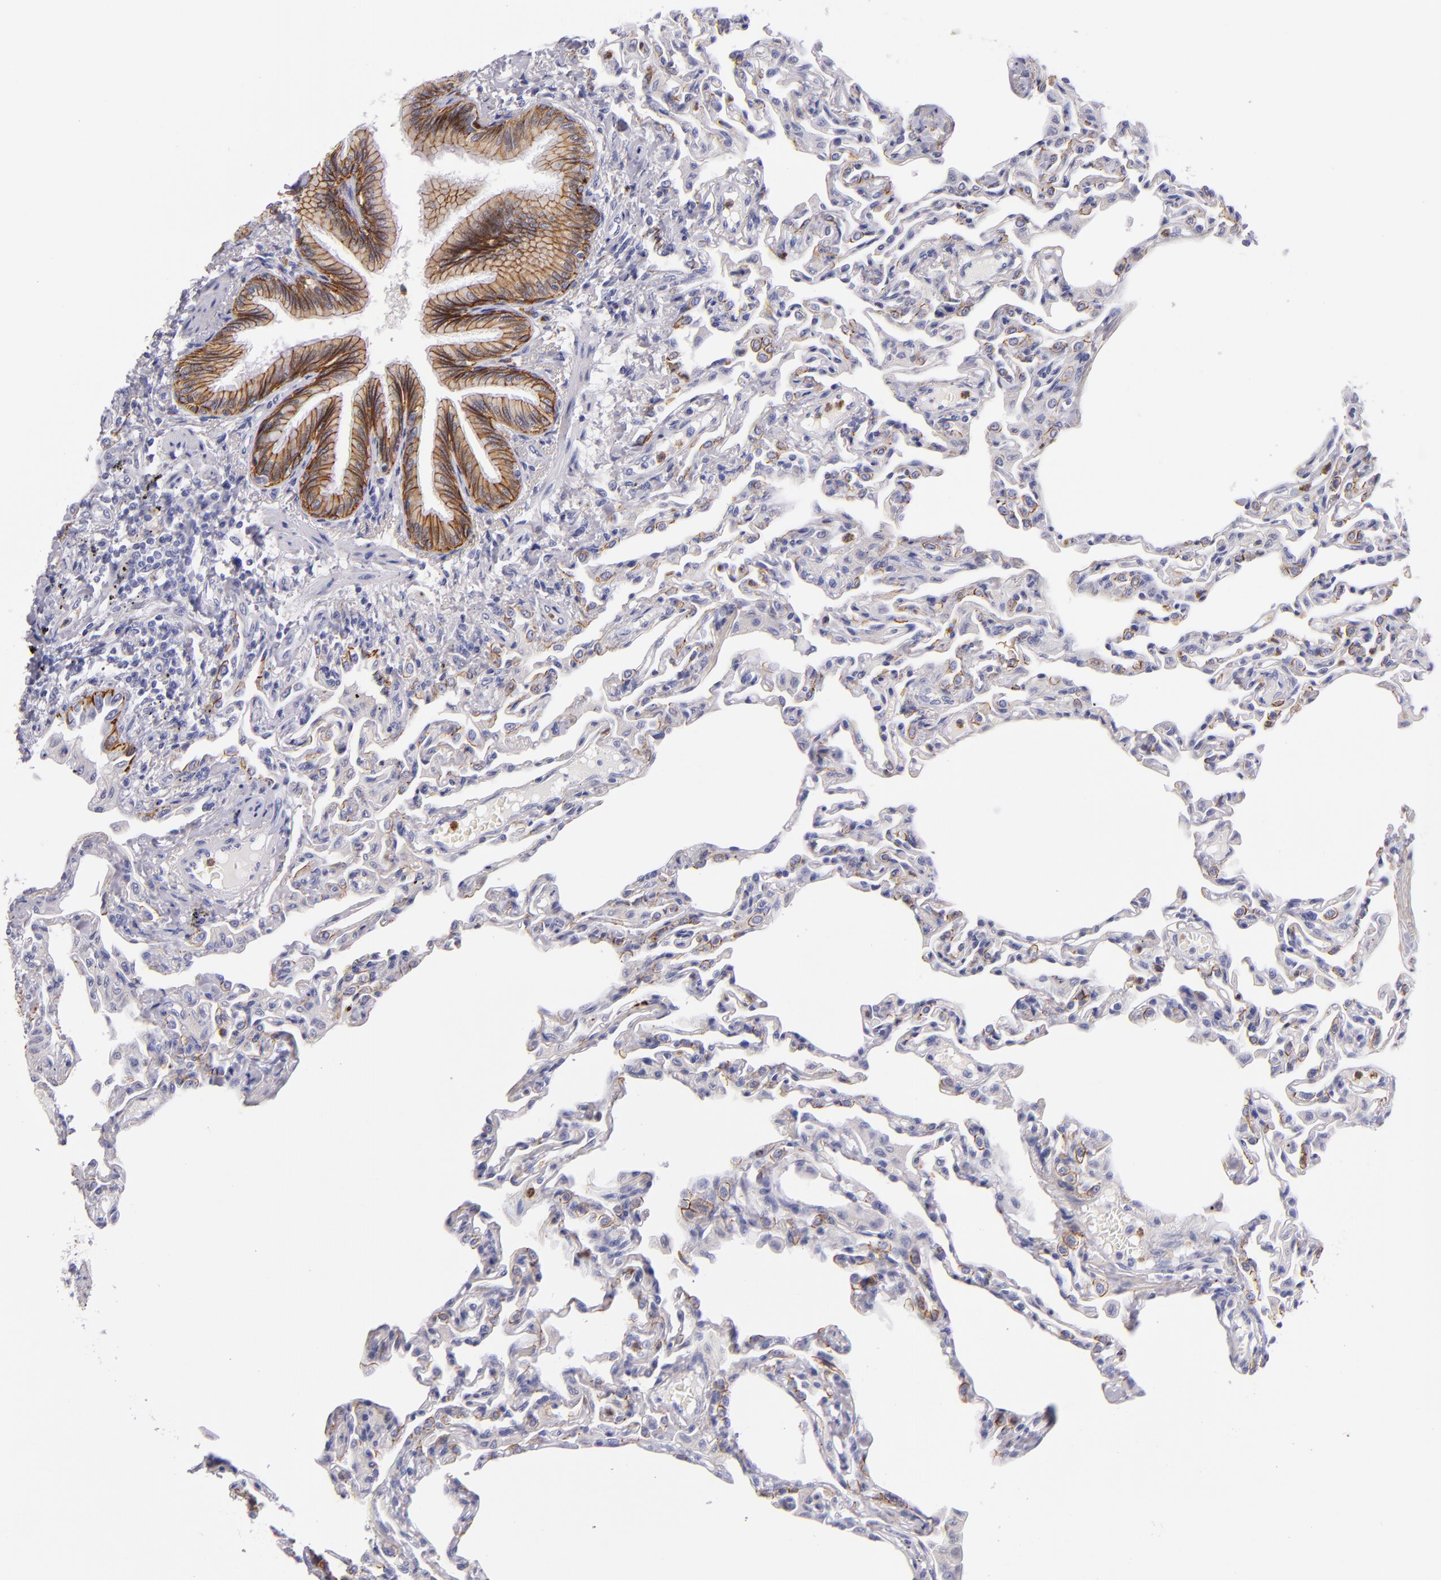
{"staining": {"intensity": "moderate", "quantity": "25%-75%", "location": "cytoplasmic/membranous"}, "tissue": "lung", "cell_type": "Alveolar cells", "image_type": "normal", "snomed": [{"axis": "morphology", "description": "Normal tissue, NOS"}, {"axis": "topography", "description": "Lung"}], "caption": "This is a micrograph of immunohistochemistry staining of normal lung, which shows moderate staining in the cytoplasmic/membranous of alveolar cells.", "gene": "CDH3", "patient": {"sex": "female", "age": 49}}